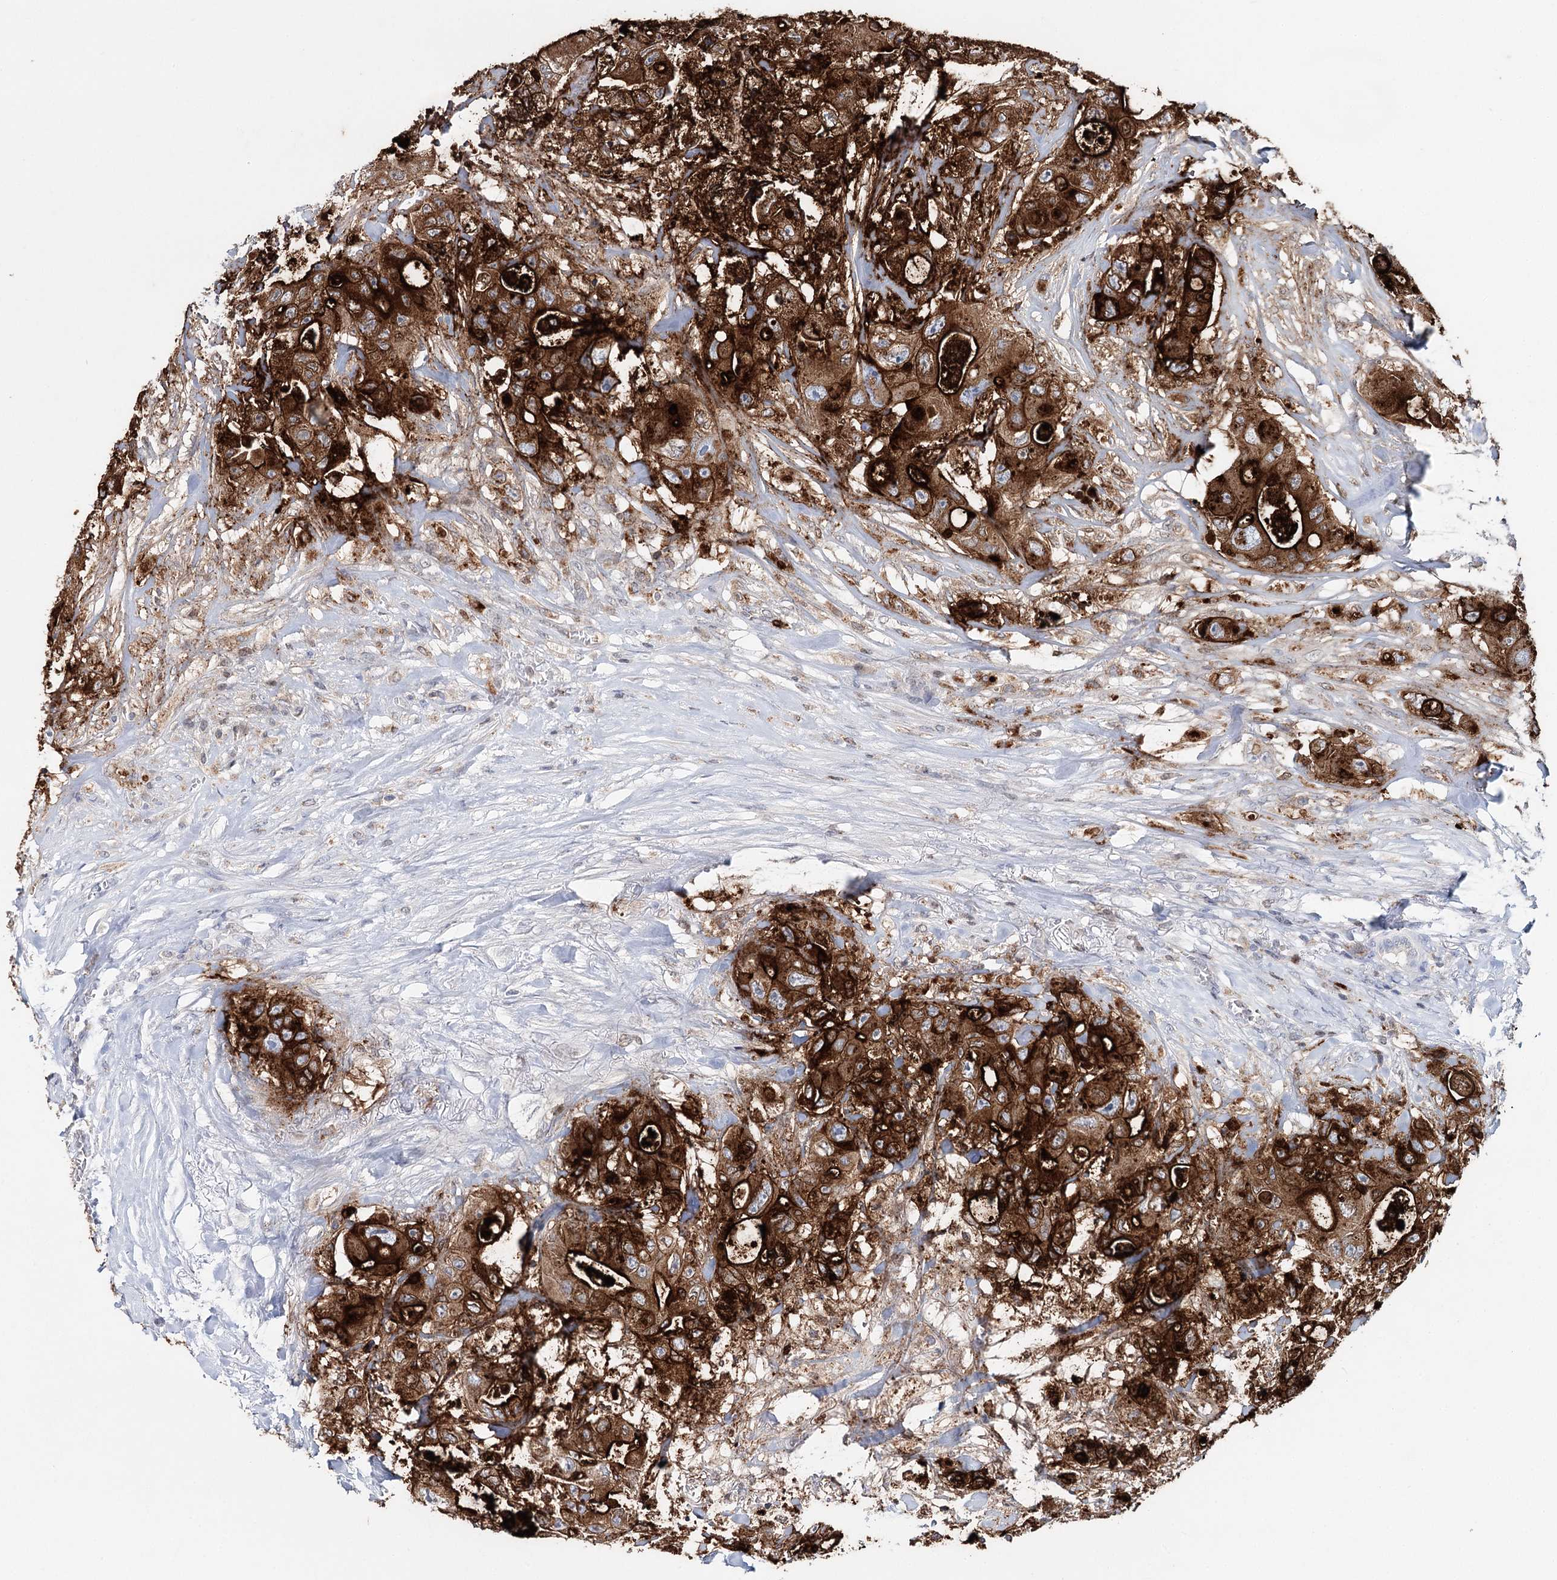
{"staining": {"intensity": "strong", "quantity": ">75%", "location": "cytoplasmic/membranous"}, "tissue": "colorectal cancer", "cell_type": "Tumor cells", "image_type": "cancer", "snomed": [{"axis": "morphology", "description": "Adenocarcinoma, NOS"}, {"axis": "topography", "description": "Colon"}], "caption": "A brown stain labels strong cytoplasmic/membranous positivity of a protein in colorectal cancer (adenocarcinoma) tumor cells.", "gene": "CEACAM8", "patient": {"sex": "female", "age": 46}}